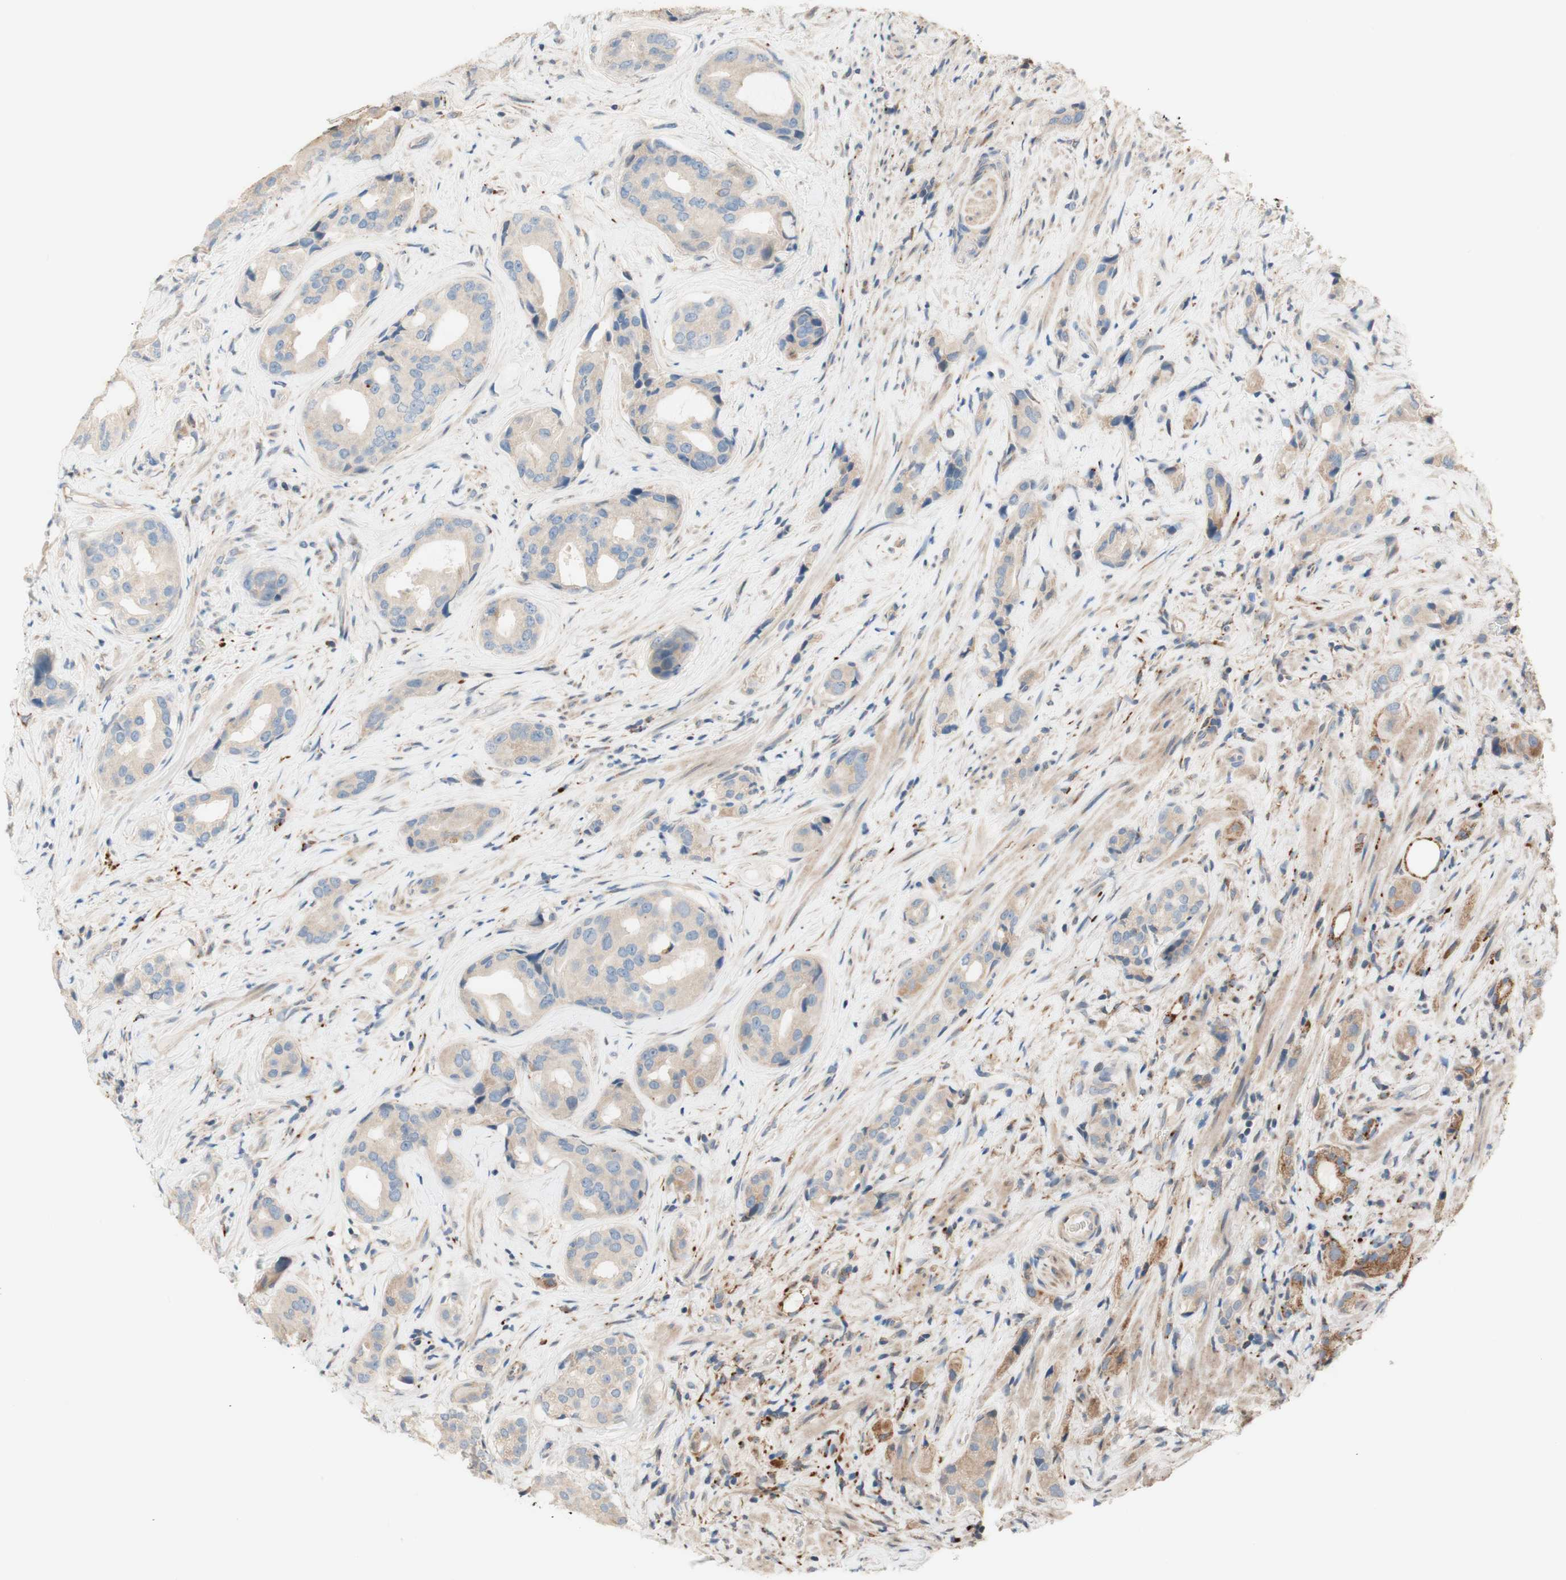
{"staining": {"intensity": "weak", "quantity": ">75%", "location": "cytoplasmic/membranous"}, "tissue": "prostate cancer", "cell_type": "Tumor cells", "image_type": "cancer", "snomed": [{"axis": "morphology", "description": "Adenocarcinoma, High grade"}, {"axis": "topography", "description": "Prostate"}], "caption": "This photomicrograph demonstrates immunohistochemistry staining of human prostate adenocarcinoma (high-grade), with low weak cytoplasmic/membranous positivity in about >75% of tumor cells.", "gene": "PTPN21", "patient": {"sex": "male", "age": 71}}